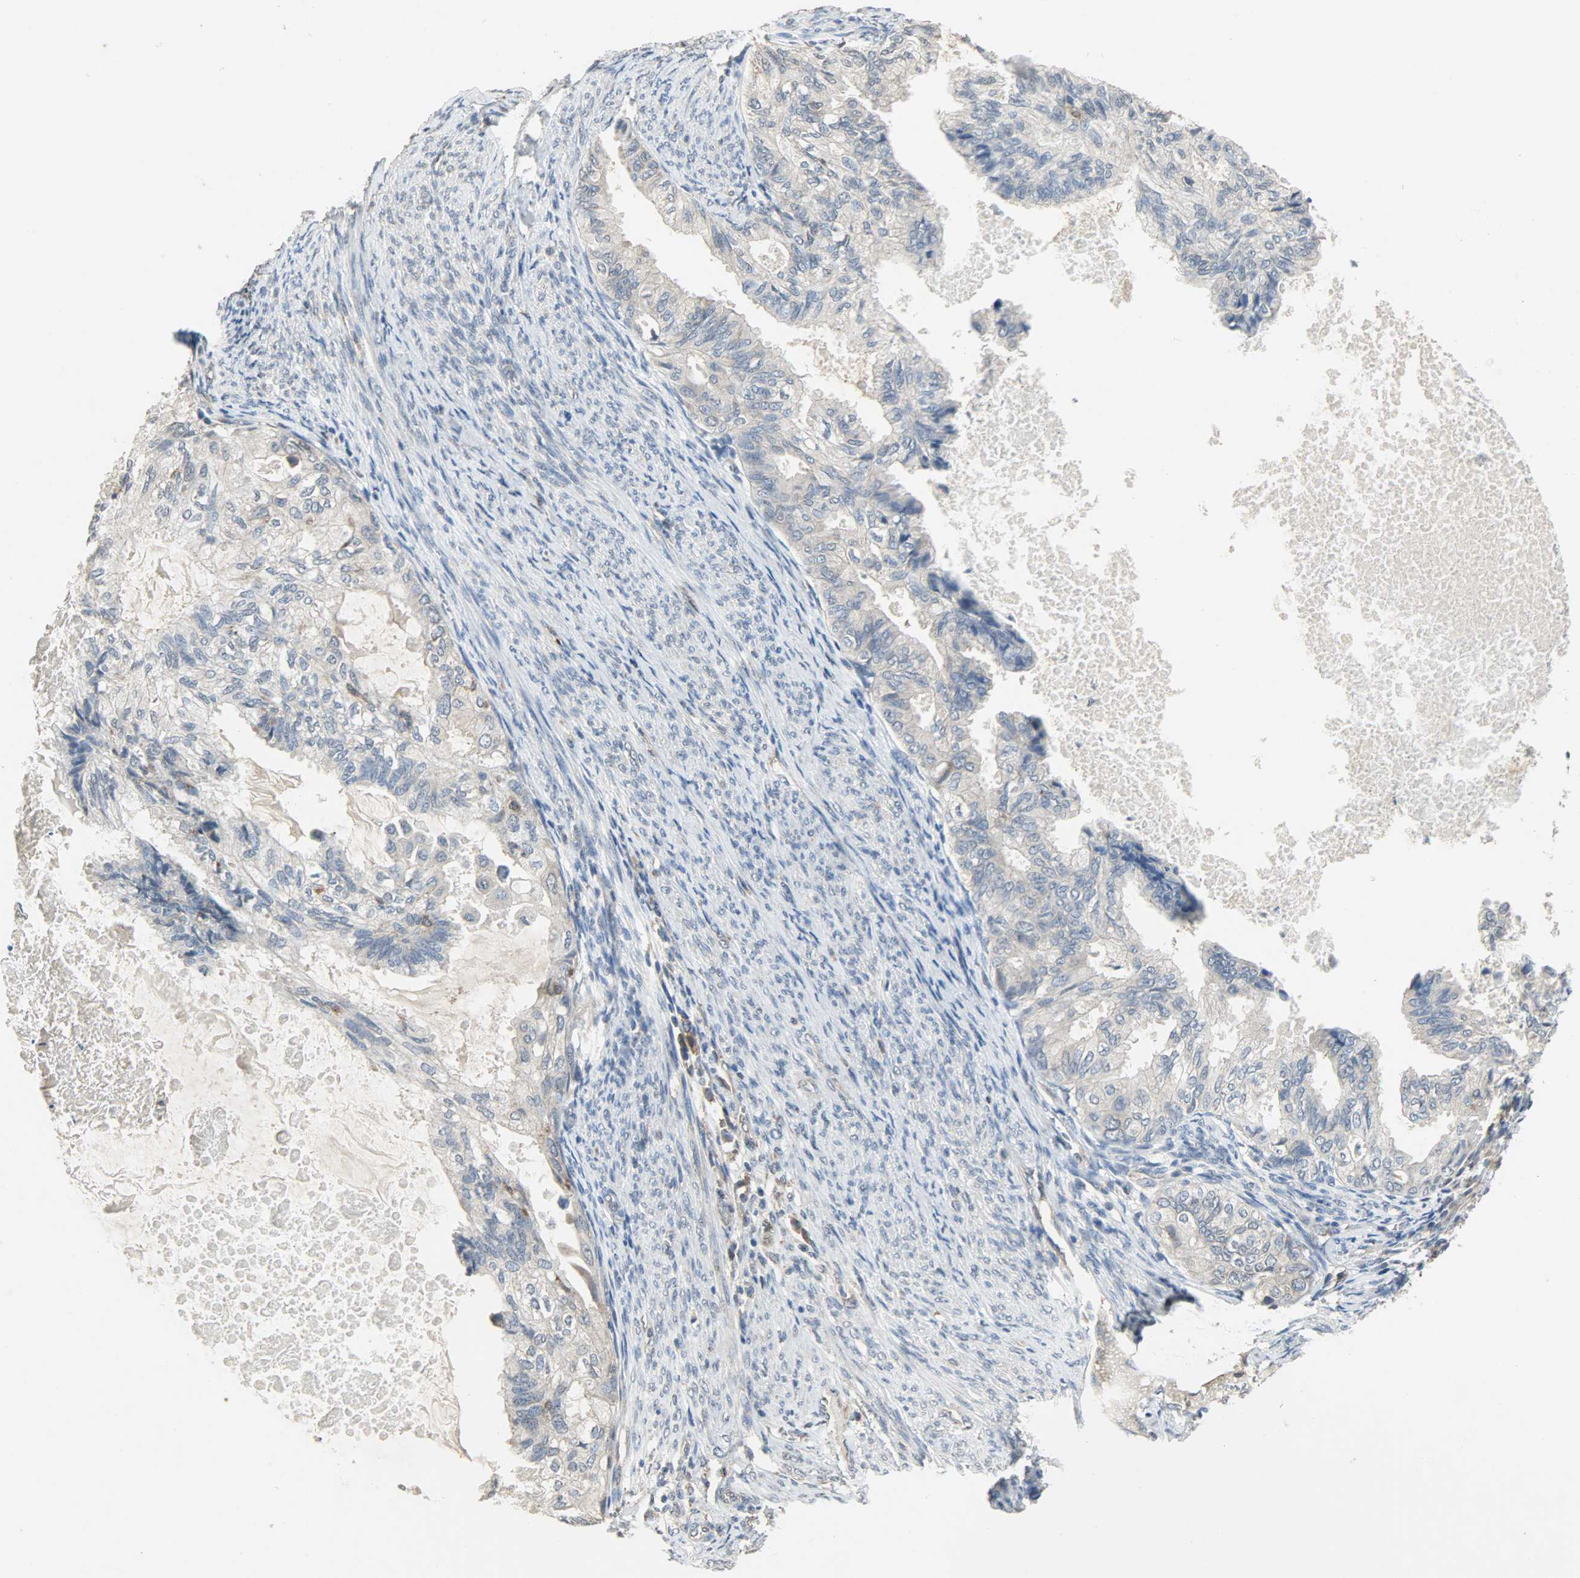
{"staining": {"intensity": "weak", "quantity": "25%-75%", "location": "cytoplasmic/membranous"}, "tissue": "cervical cancer", "cell_type": "Tumor cells", "image_type": "cancer", "snomed": [{"axis": "morphology", "description": "Normal tissue, NOS"}, {"axis": "morphology", "description": "Adenocarcinoma, NOS"}, {"axis": "topography", "description": "Cervix"}, {"axis": "topography", "description": "Endometrium"}], "caption": "The photomicrograph shows immunohistochemical staining of cervical cancer (adenocarcinoma). There is weak cytoplasmic/membranous positivity is present in about 25%-75% of tumor cells.", "gene": "TRIM21", "patient": {"sex": "female", "age": 86}}